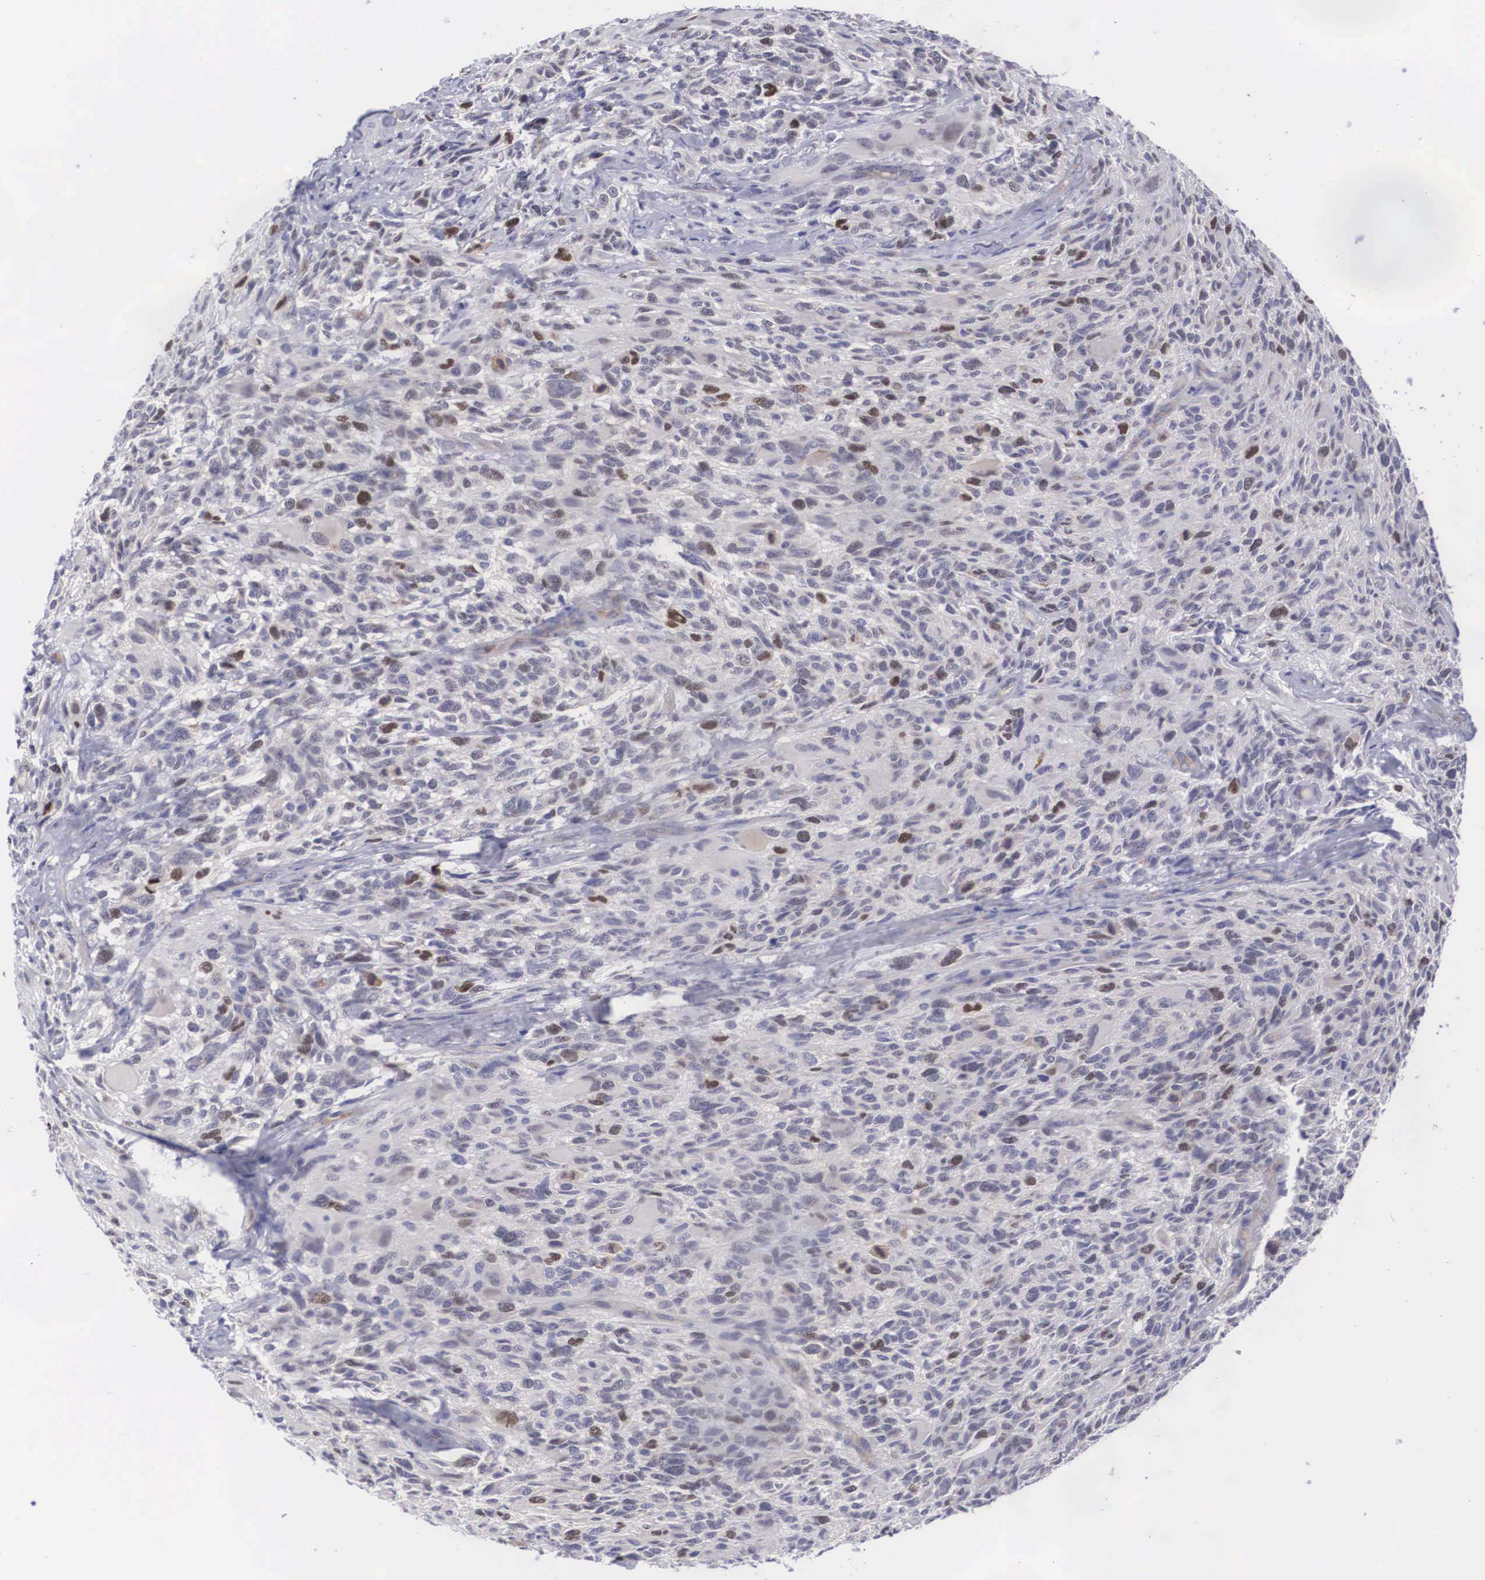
{"staining": {"intensity": "moderate", "quantity": "<25%", "location": "nuclear"}, "tissue": "glioma", "cell_type": "Tumor cells", "image_type": "cancer", "snomed": [{"axis": "morphology", "description": "Glioma, malignant, High grade"}, {"axis": "topography", "description": "Brain"}], "caption": "A brown stain labels moderate nuclear expression of a protein in high-grade glioma (malignant) tumor cells.", "gene": "MAST4", "patient": {"sex": "male", "age": 69}}